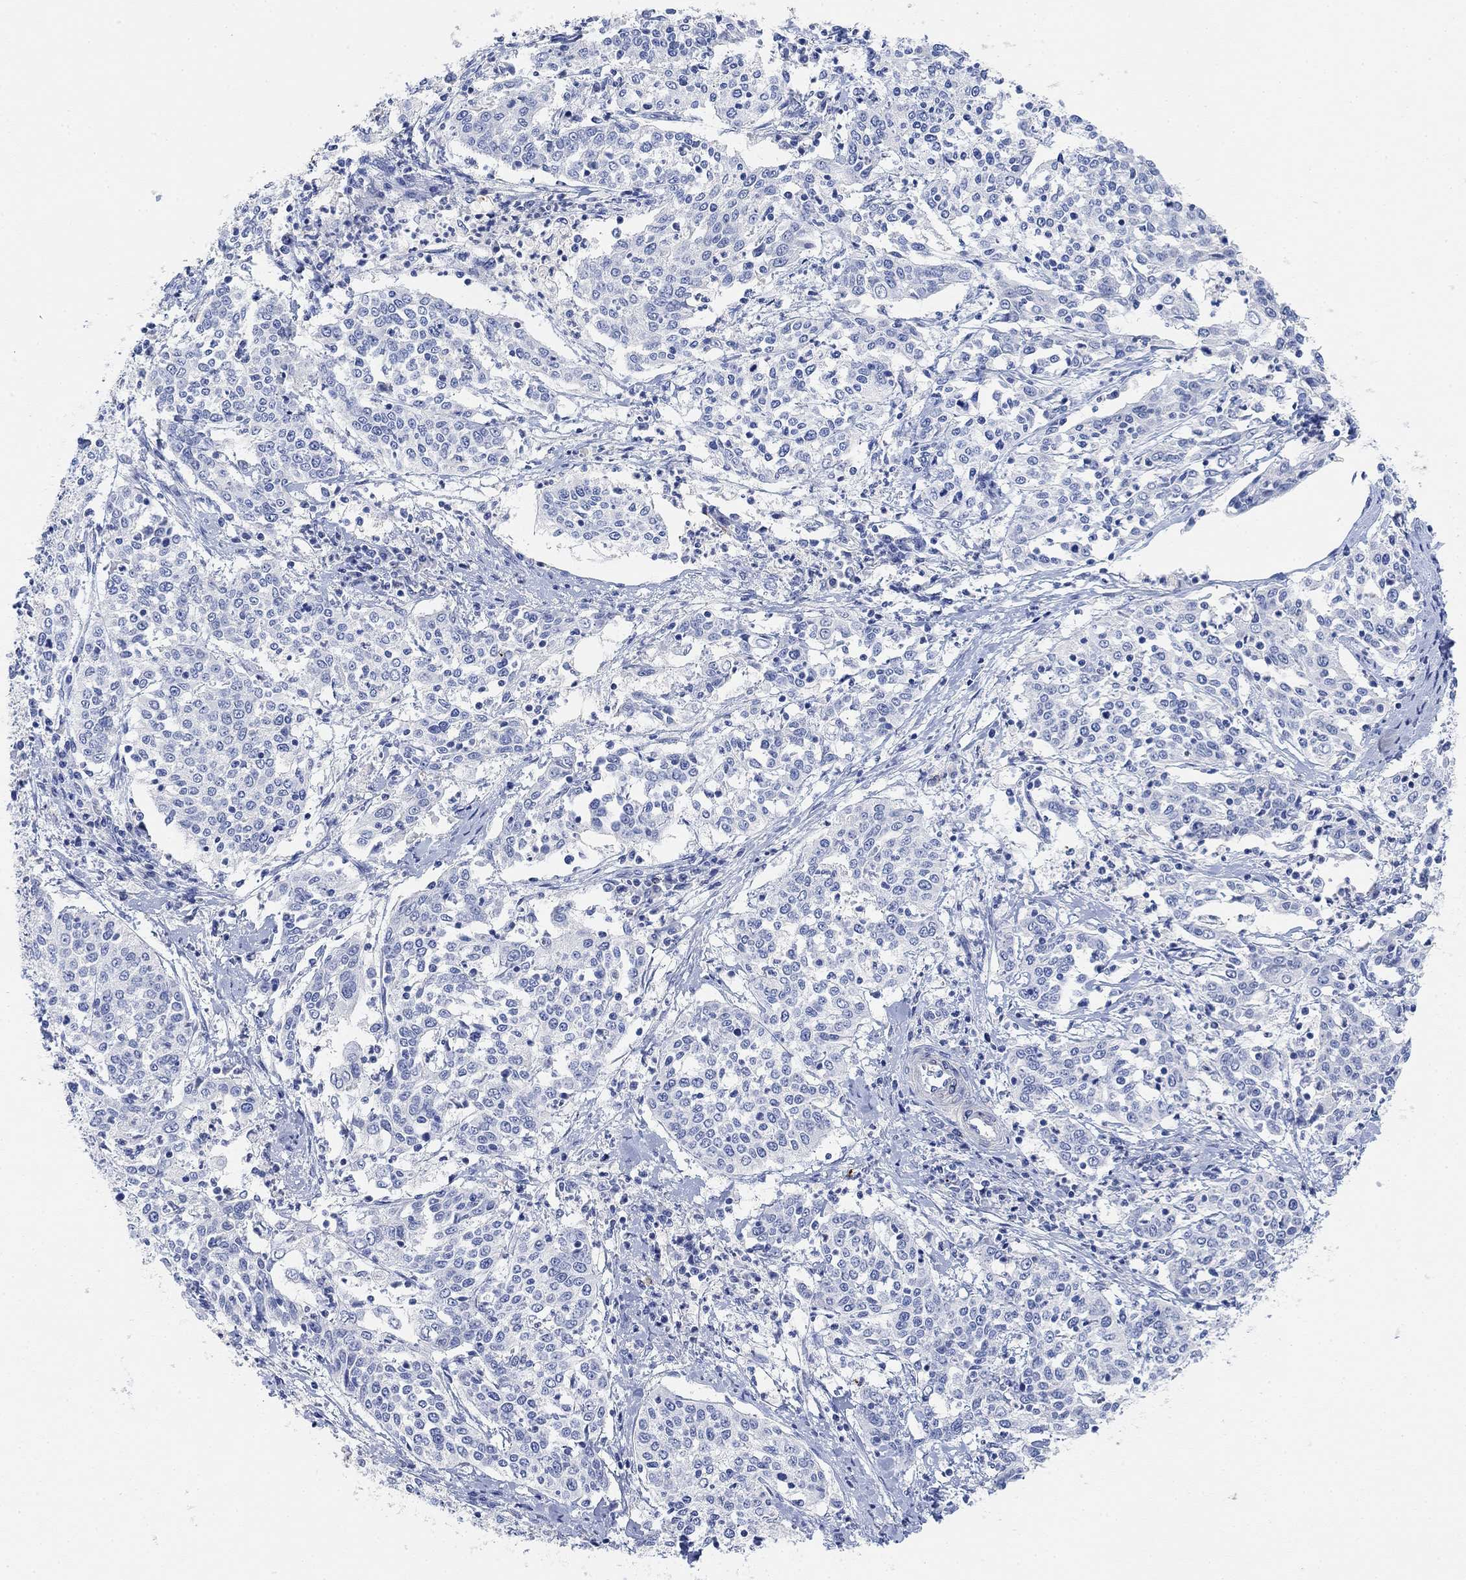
{"staining": {"intensity": "negative", "quantity": "none", "location": "none"}, "tissue": "cervical cancer", "cell_type": "Tumor cells", "image_type": "cancer", "snomed": [{"axis": "morphology", "description": "Squamous cell carcinoma, NOS"}, {"axis": "topography", "description": "Cervix"}], "caption": "The IHC micrograph has no significant staining in tumor cells of squamous cell carcinoma (cervical) tissue.", "gene": "VAT1L", "patient": {"sex": "female", "age": 41}}